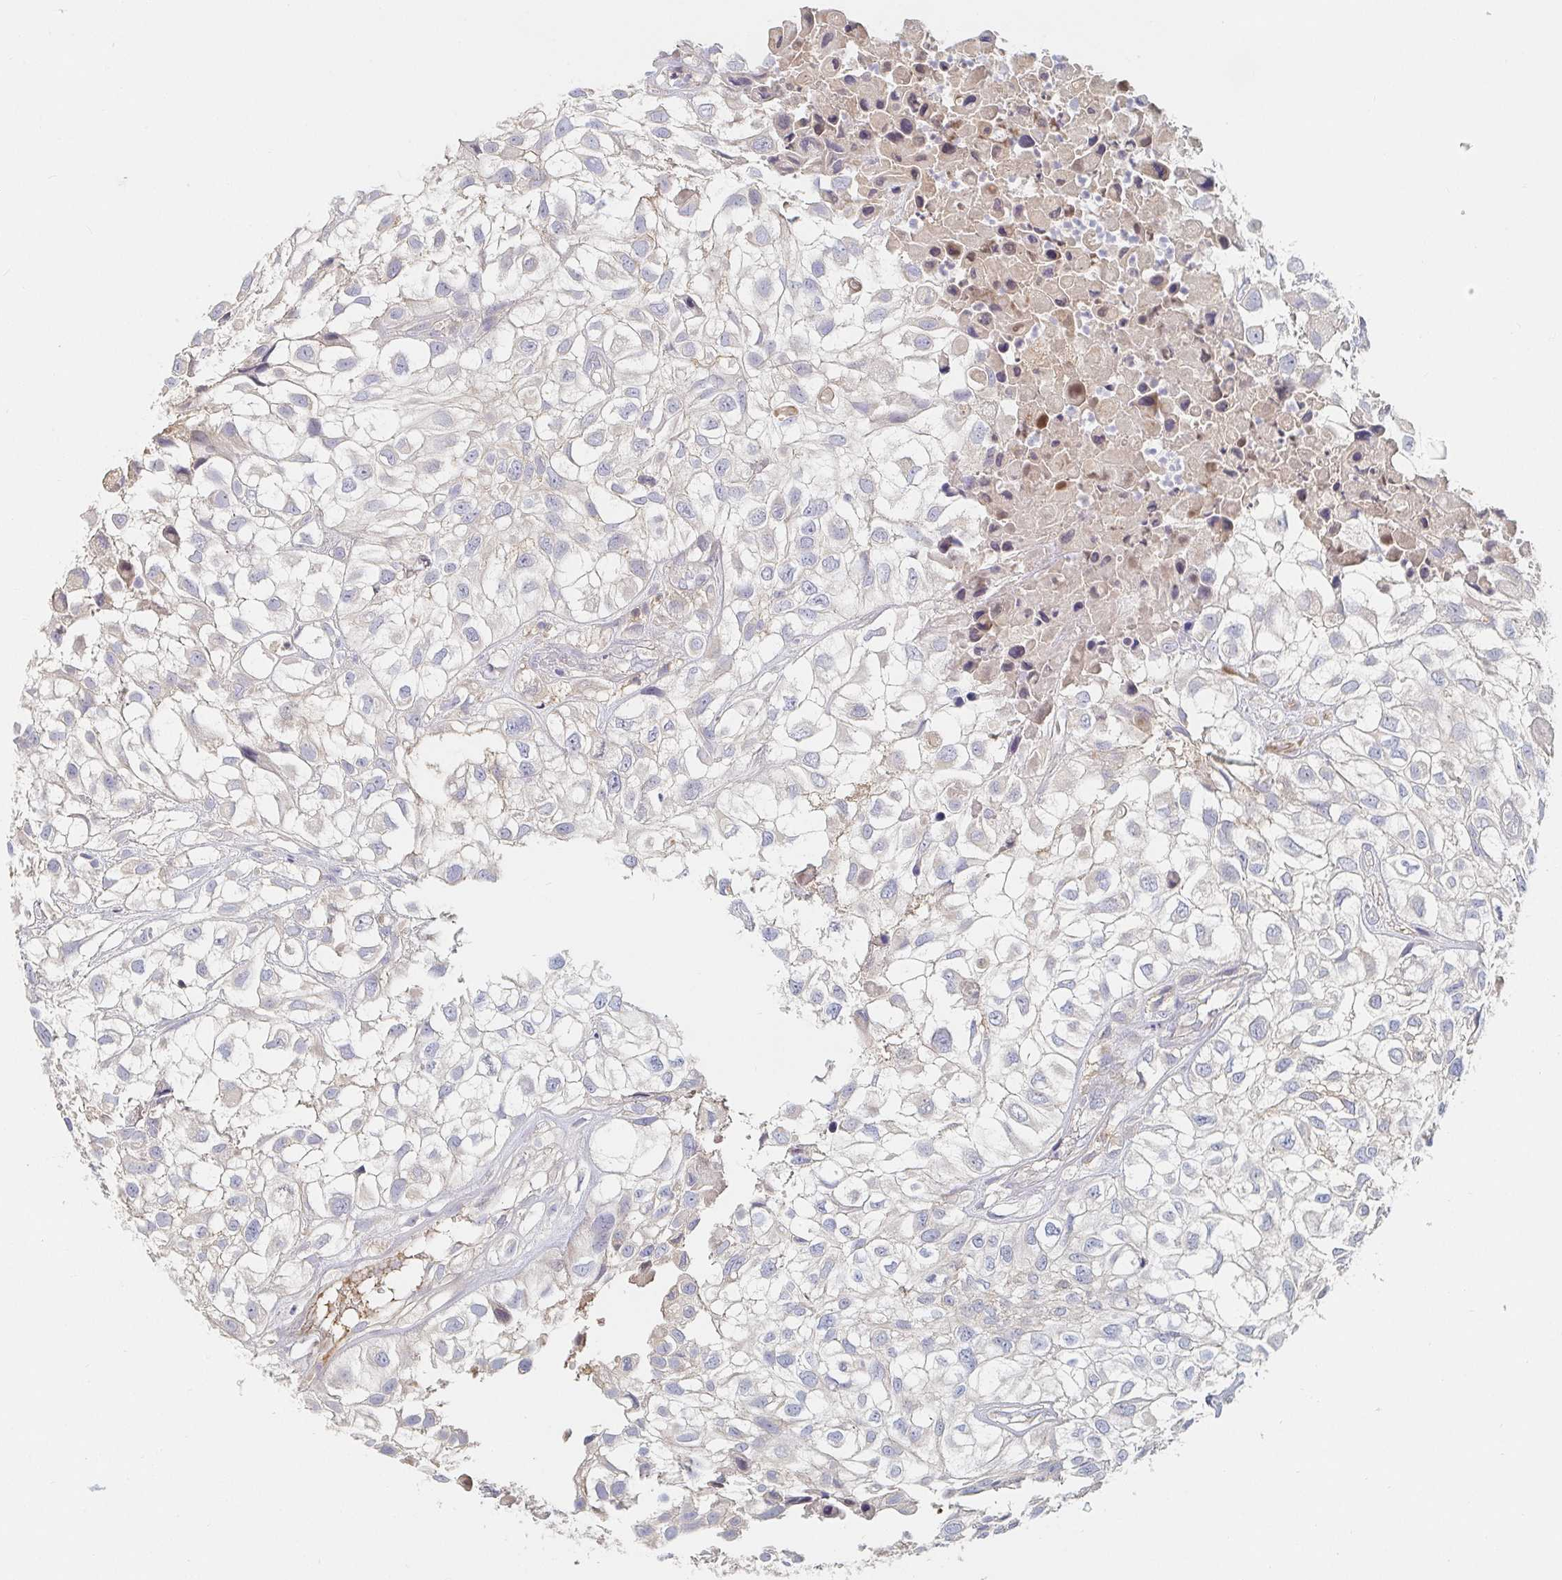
{"staining": {"intensity": "negative", "quantity": "none", "location": "none"}, "tissue": "urothelial cancer", "cell_type": "Tumor cells", "image_type": "cancer", "snomed": [{"axis": "morphology", "description": "Urothelial carcinoma, High grade"}, {"axis": "topography", "description": "Urinary bladder"}], "caption": "There is no significant positivity in tumor cells of urothelial cancer.", "gene": "NME9", "patient": {"sex": "male", "age": 56}}